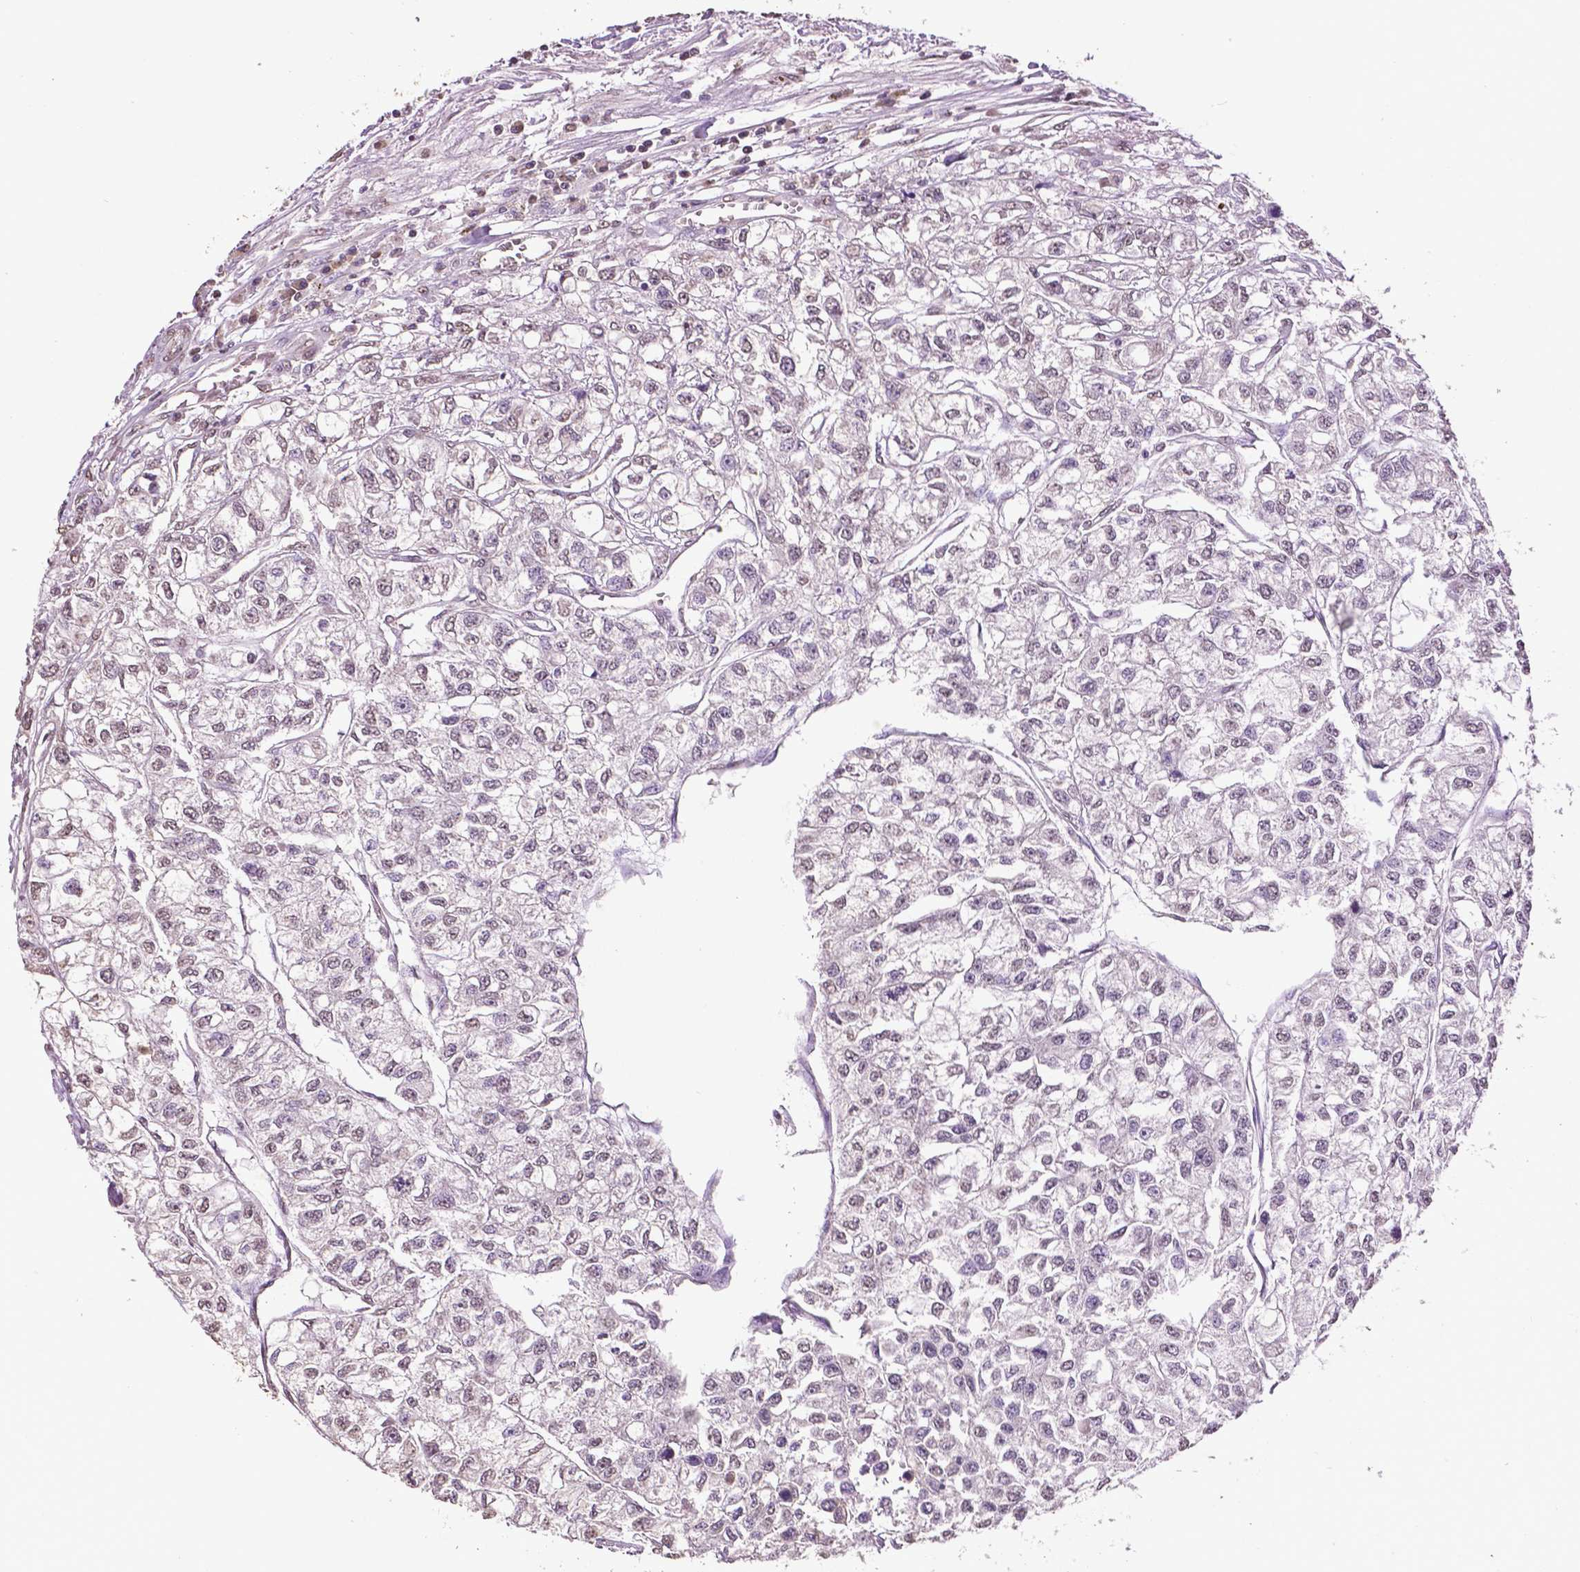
{"staining": {"intensity": "negative", "quantity": "none", "location": "none"}, "tissue": "renal cancer", "cell_type": "Tumor cells", "image_type": "cancer", "snomed": [{"axis": "morphology", "description": "Adenocarcinoma, NOS"}, {"axis": "topography", "description": "Kidney"}], "caption": "Immunohistochemistry (IHC) of renal cancer reveals no positivity in tumor cells. (DAB (3,3'-diaminobenzidine) IHC visualized using brightfield microscopy, high magnification).", "gene": "RUNX3", "patient": {"sex": "male", "age": 56}}